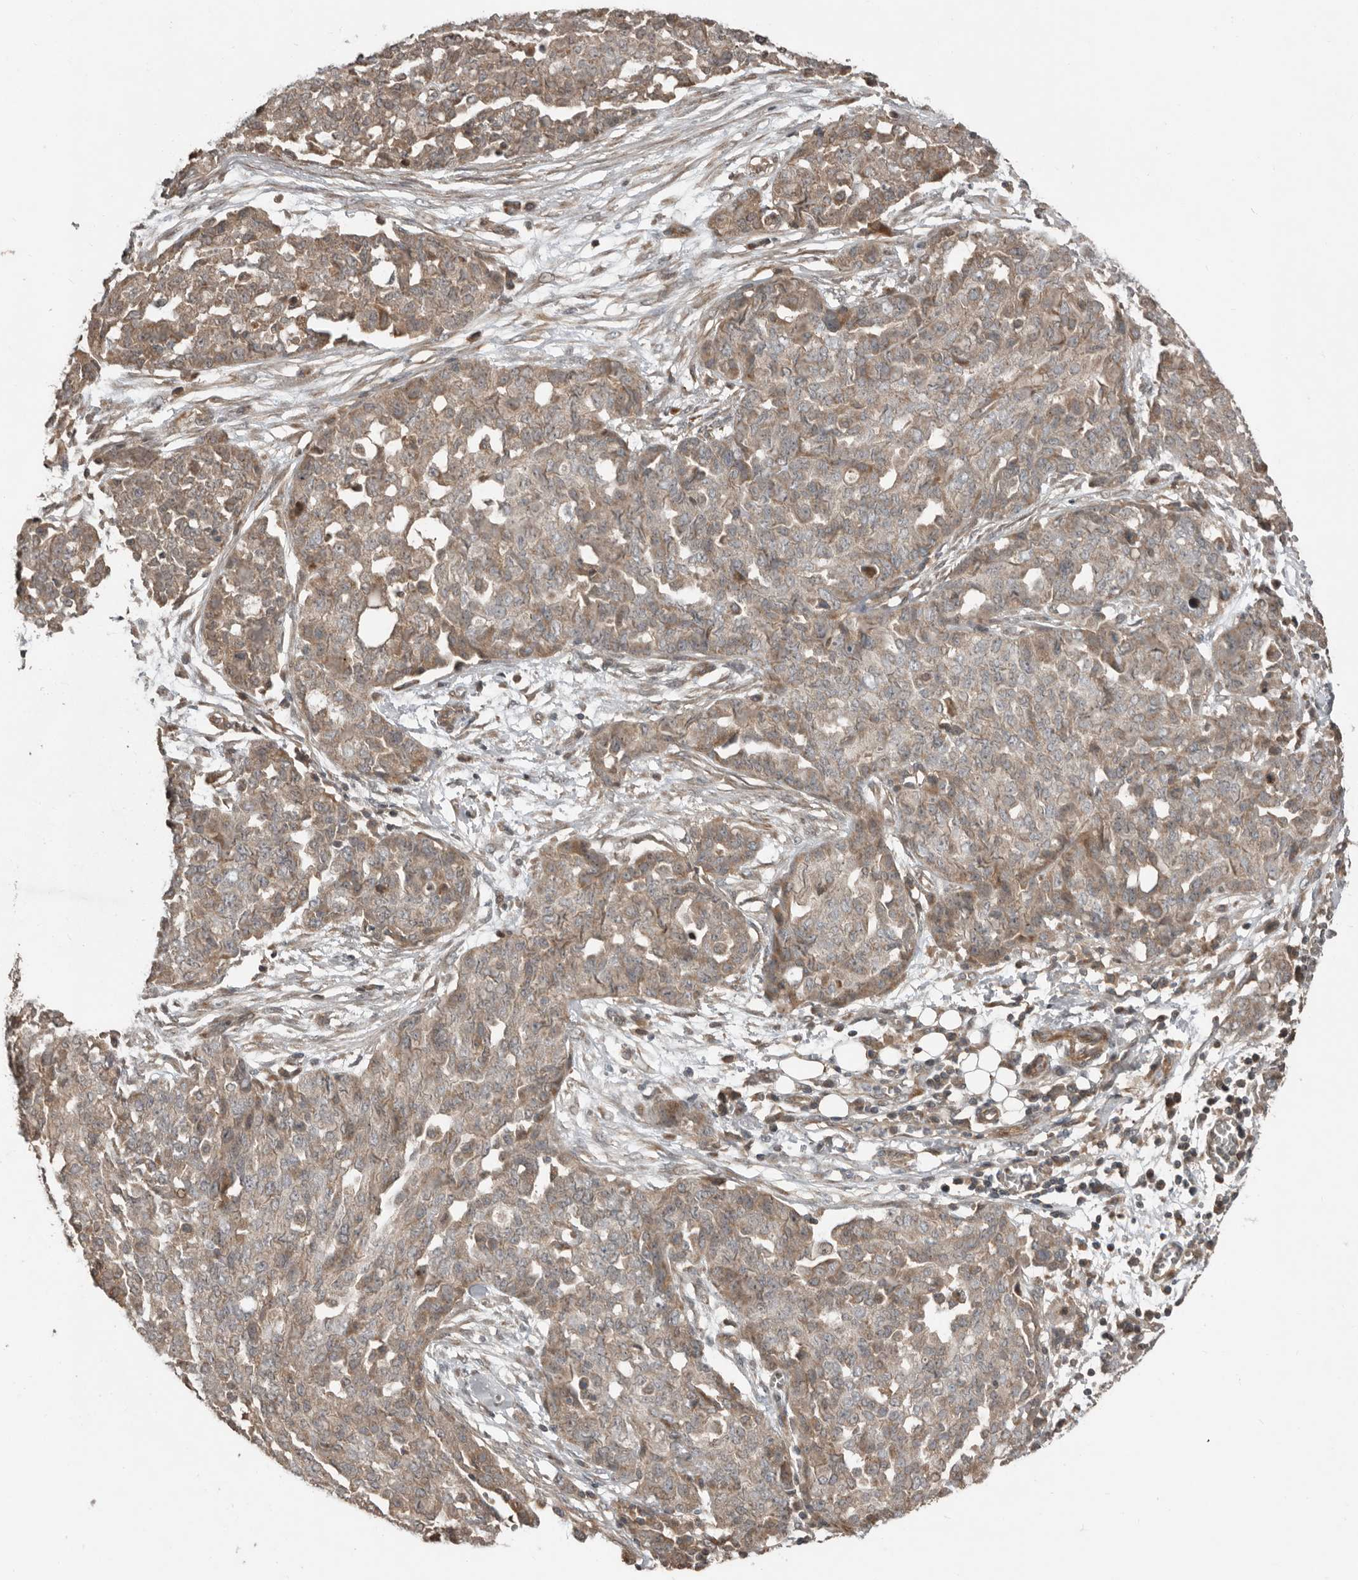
{"staining": {"intensity": "moderate", "quantity": ">75%", "location": "cytoplasmic/membranous"}, "tissue": "ovarian cancer", "cell_type": "Tumor cells", "image_type": "cancer", "snomed": [{"axis": "morphology", "description": "Cystadenocarcinoma, serous, NOS"}, {"axis": "topography", "description": "Soft tissue"}, {"axis": "topography", "description": "Ovary"}], "caption": "The image exhibits a brown stain indicating the presence of a protein in the cytoplasmic/membranous of tumor cells in serous cystadenocarcinoma (ovarian).", "gene": "SLC6A7", "patient": {"sex": "female", "age": 57}}